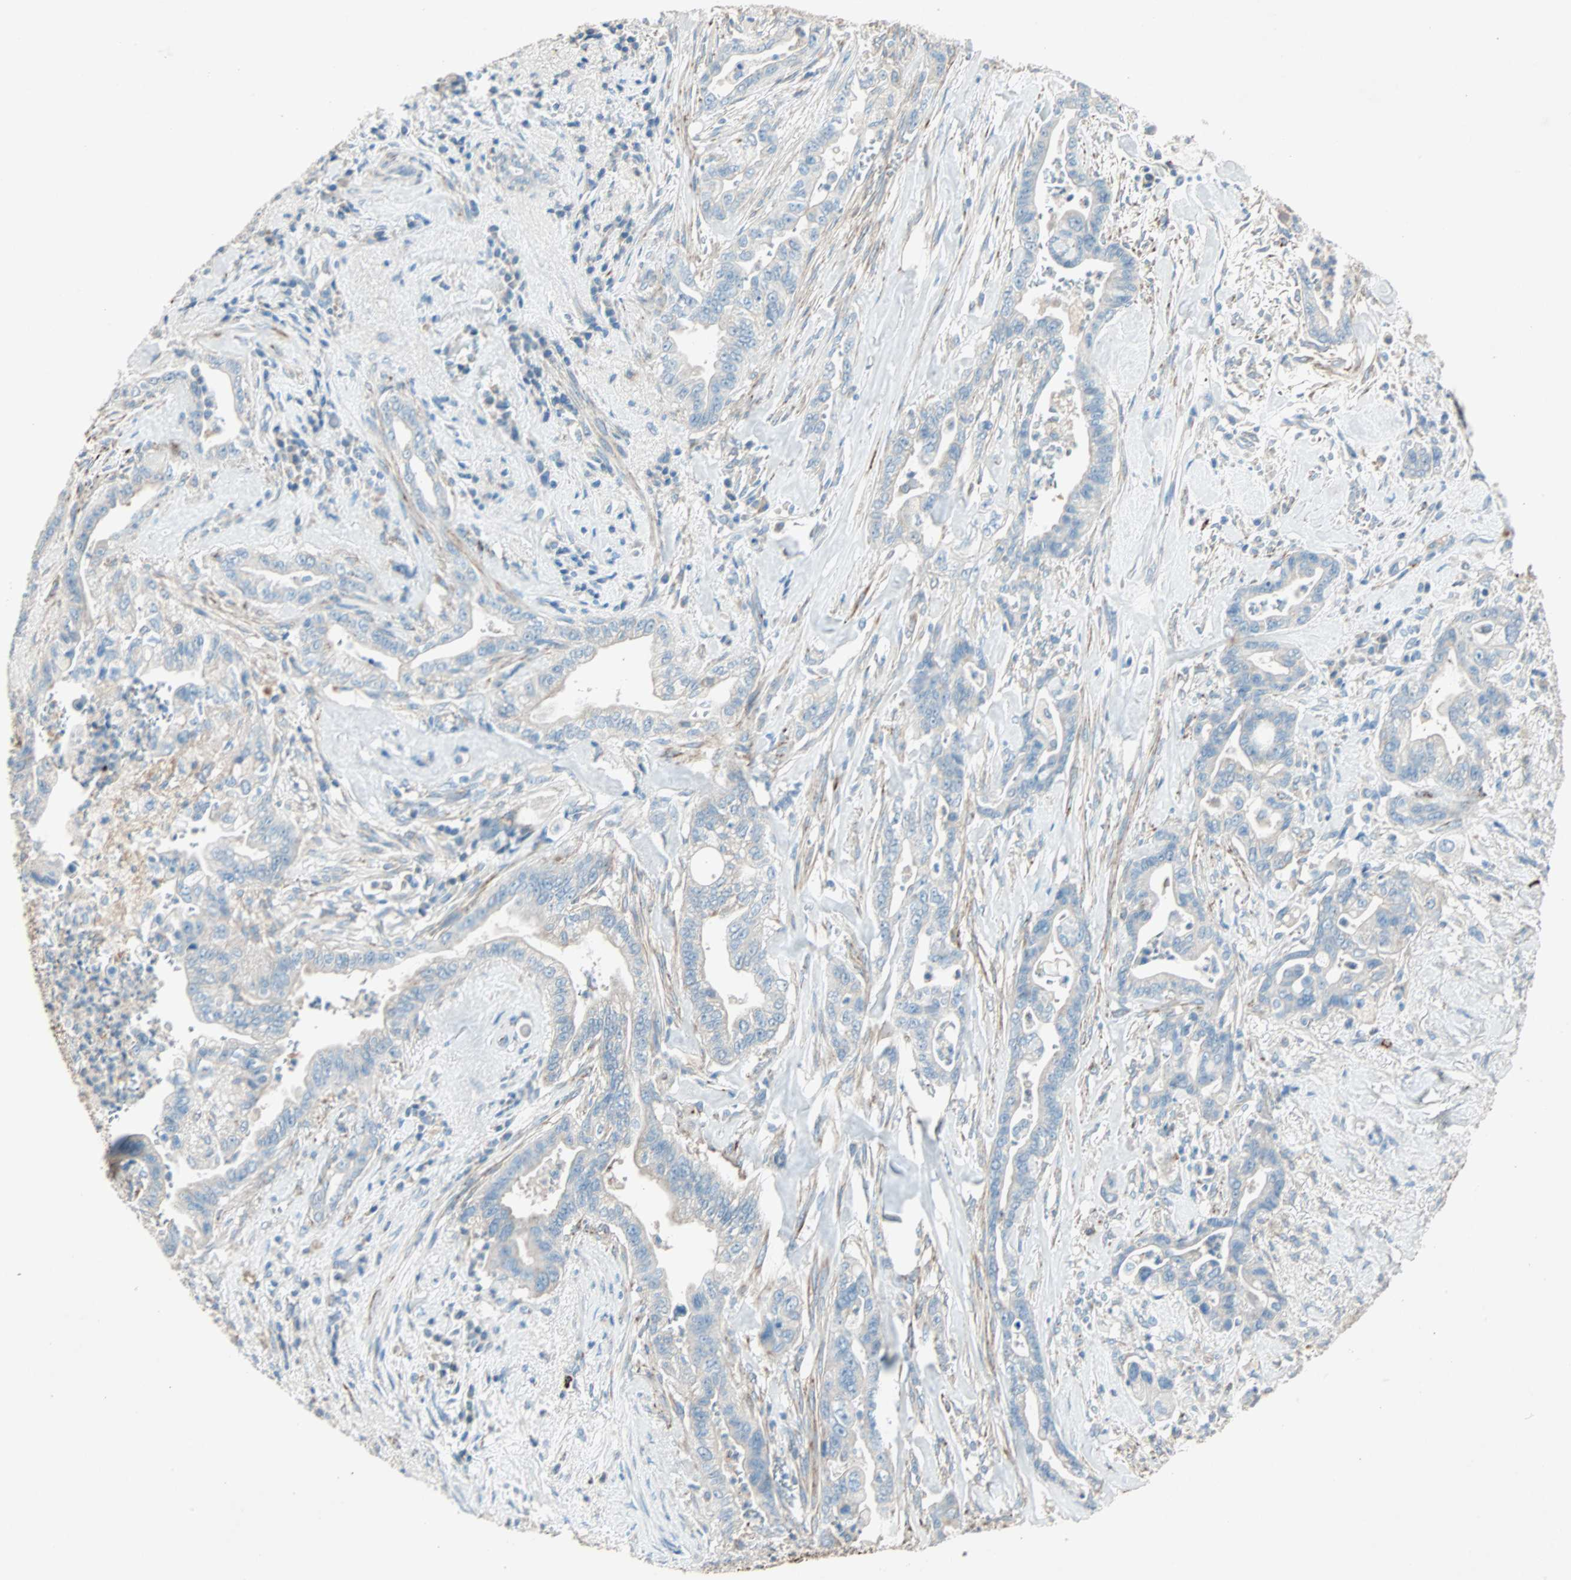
{"staining": {"intensity": "weak", "quantity": ">75%", "location": "cytoplasmic/membranous"}, "tissue": "pancreatic cancer", "cell_type": "Tumor cells", "image_type": "cancer", "snomed": [{"axis": "morphology", "description": "Adenocarcinoma, NOS"}, {"axis": "topography", "description": "Pancreas"}], "caption": "Immunohistochemistry photomicrograph of human pancreatic cancer (adenocarcinoma) stained for a protein (brown), which demonstrates low levels of weak cytoplasmic/membranous expression in about >75% of tumor cells.", "gene": "LY6G6F", "patient": {"sex": "male", "age": 70}}